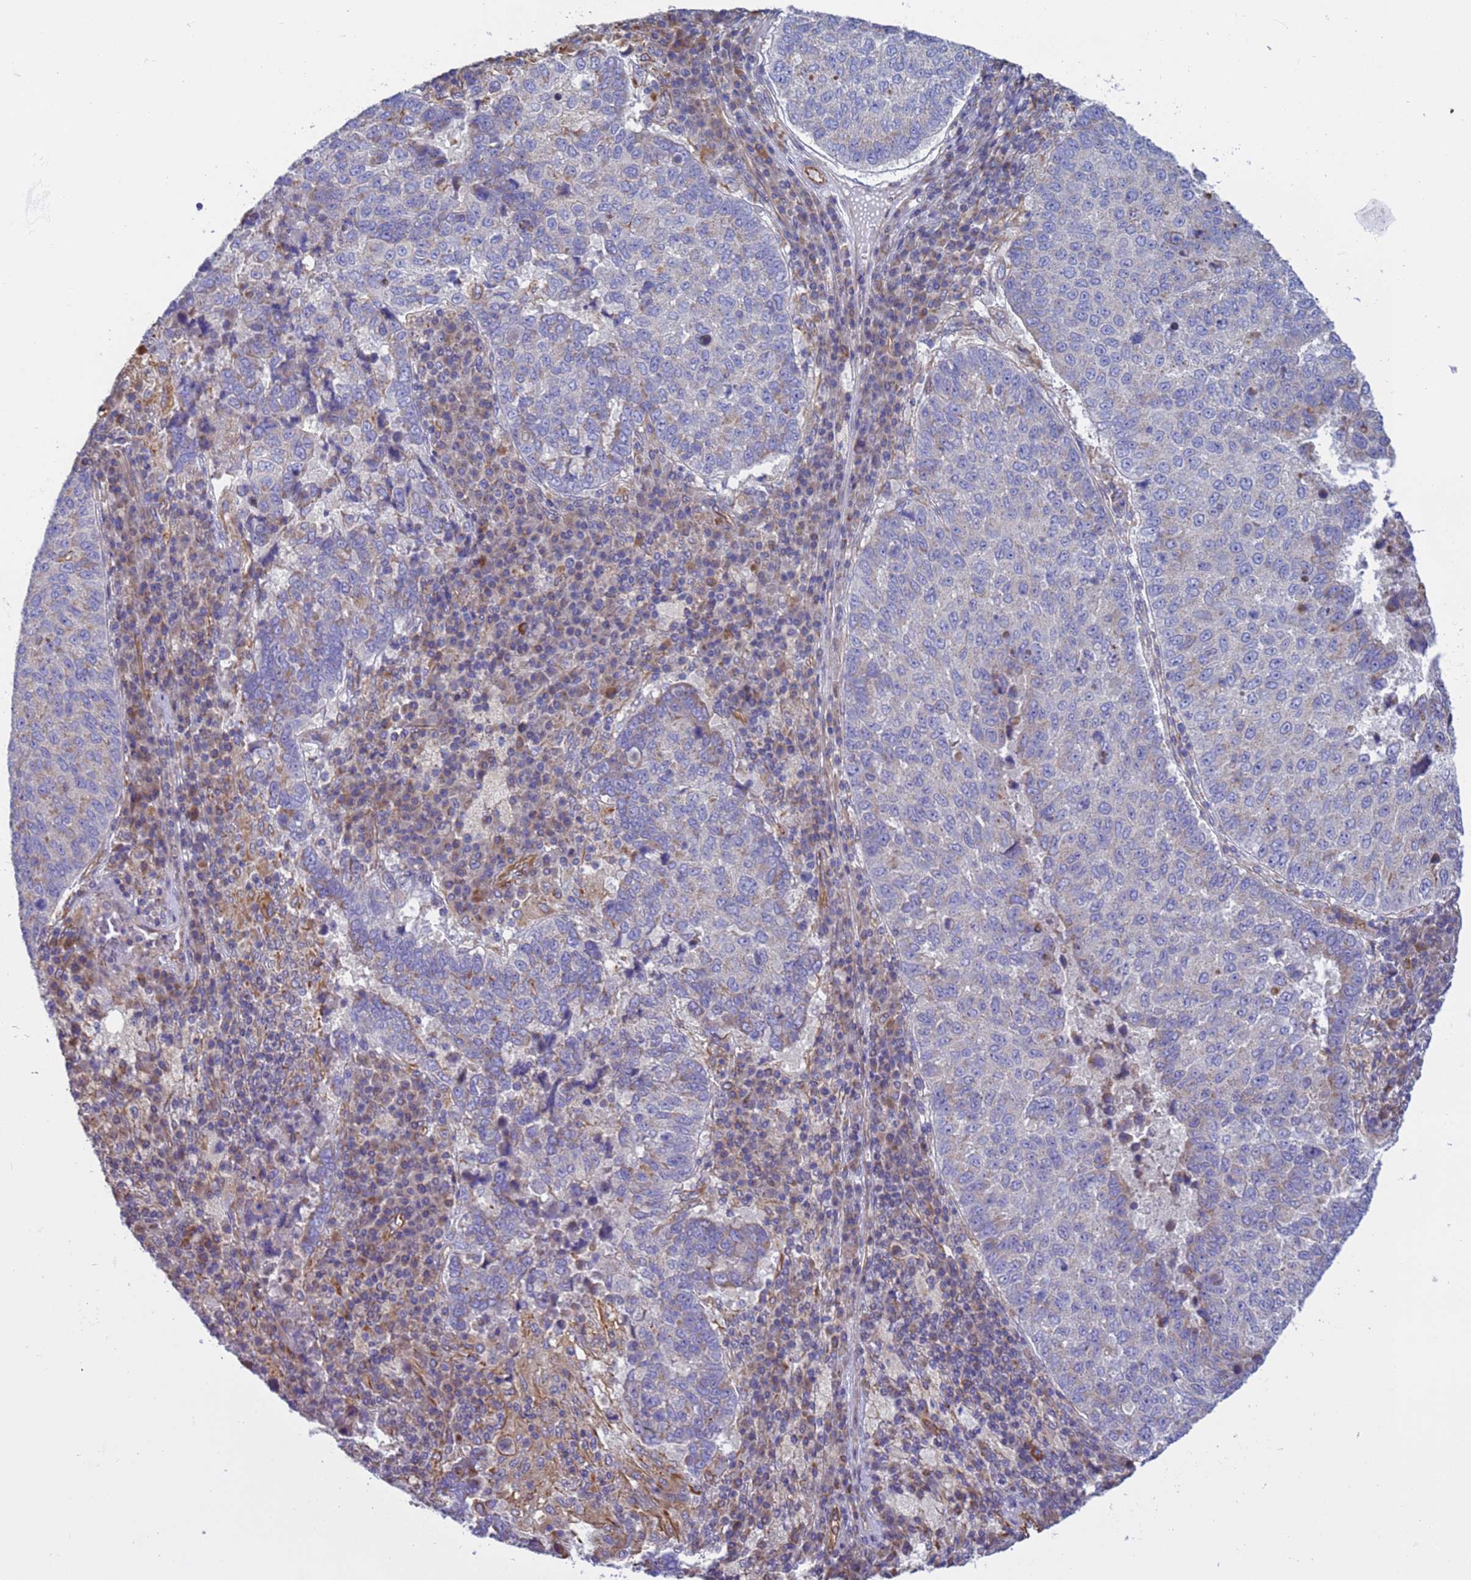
{"staining": {"intensity": "moderate", "quantity": "<25%", "location": "cytoplasmic/membranous"}, "tissue": "lung cancer", "cell_type": "Tumor cells", "image_type": "cancer", "snomed": [{"axis": "morphology", "description": "Squamous cell carcinoma, NOS"}, {"axis": "topography", "description": "Lung"}], "caption": "Moderate cytoplasmic/membranous positivity is appreciated in about <25% of tumor cells in lung cancer.", "gene": "NUDT12", "patient": {"sex": "male", "age": 73}}